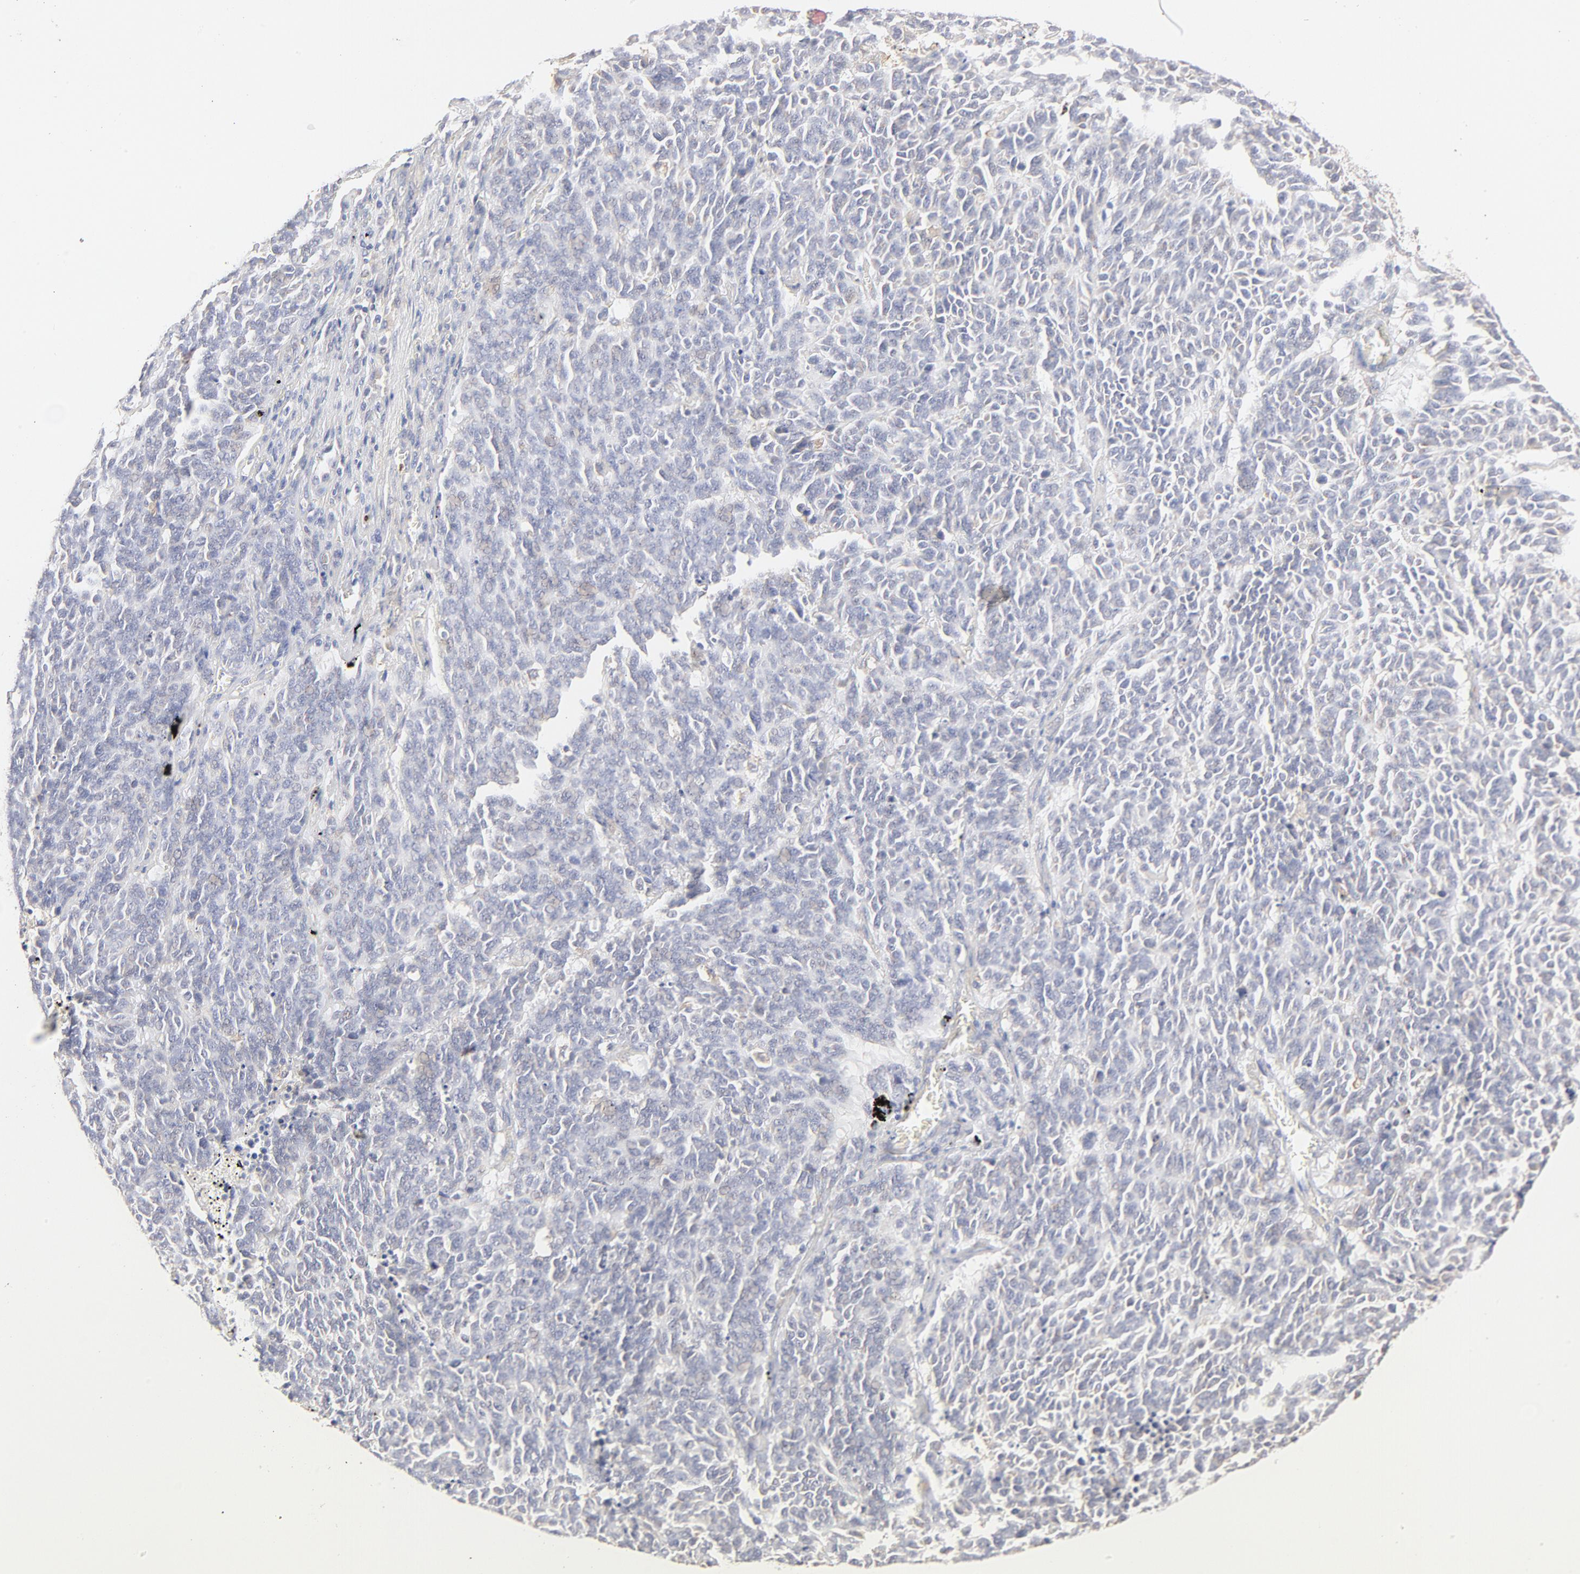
{"staining": {"intensity": "negative", "quantity": "none", "location": "none"}, "tissue": "lung cancer", "cell_type": "Tumor cells", "image_type": "cancer", "snomed": [{"axis": "morphology", "description": "Neoplasm, malignant, NOS"}, {"axis": "topography", "description": "Lung"}], "caption": "This image is of lung neoplasm (malignant) stained with immunohistochemistry (IHC) to label a protein in brown with the nuclei are counter-stained blue. There is no positivity in tumor cells.", "gene": "MTERF2", "patient": {"sex": "female", "age": 58}}